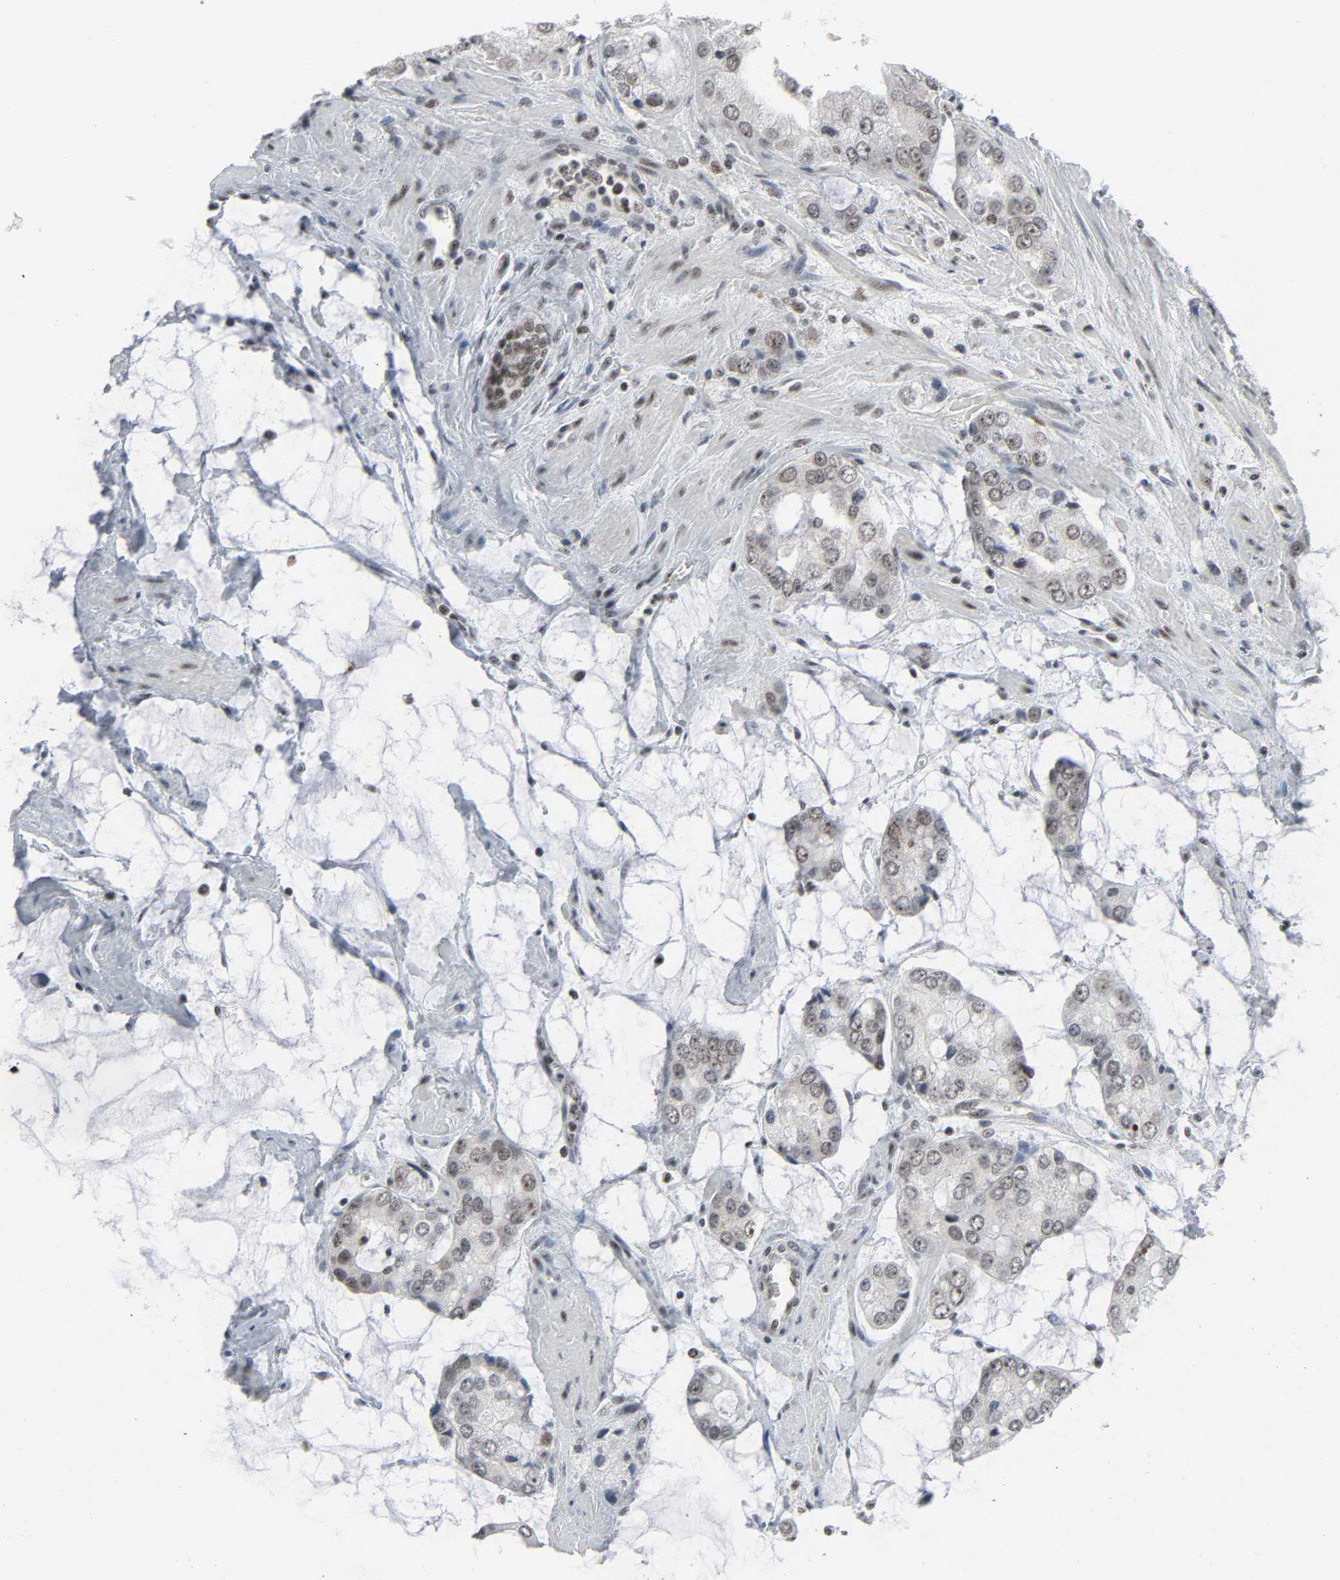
{"staining": {"intensity": "weak", "quantity": ">75%", "location": "nuclear"}, "tissue": "prostate cancer", "cell_type": "Tumor cells", "image_type": "cancer", "snomed": [{"axis": "morphology", "description": "Adenocarcinoma, High grade"}, {"axis": "topography", "description": "Prostate"}], "caption": "The histopathology image shows immunohistochemical staining of prostate cancer. There is weak nuclear staining is seen in about >75% of tumor cells.", "gene": "CDK7", "patient": {"sex": "male", "age": 67}}